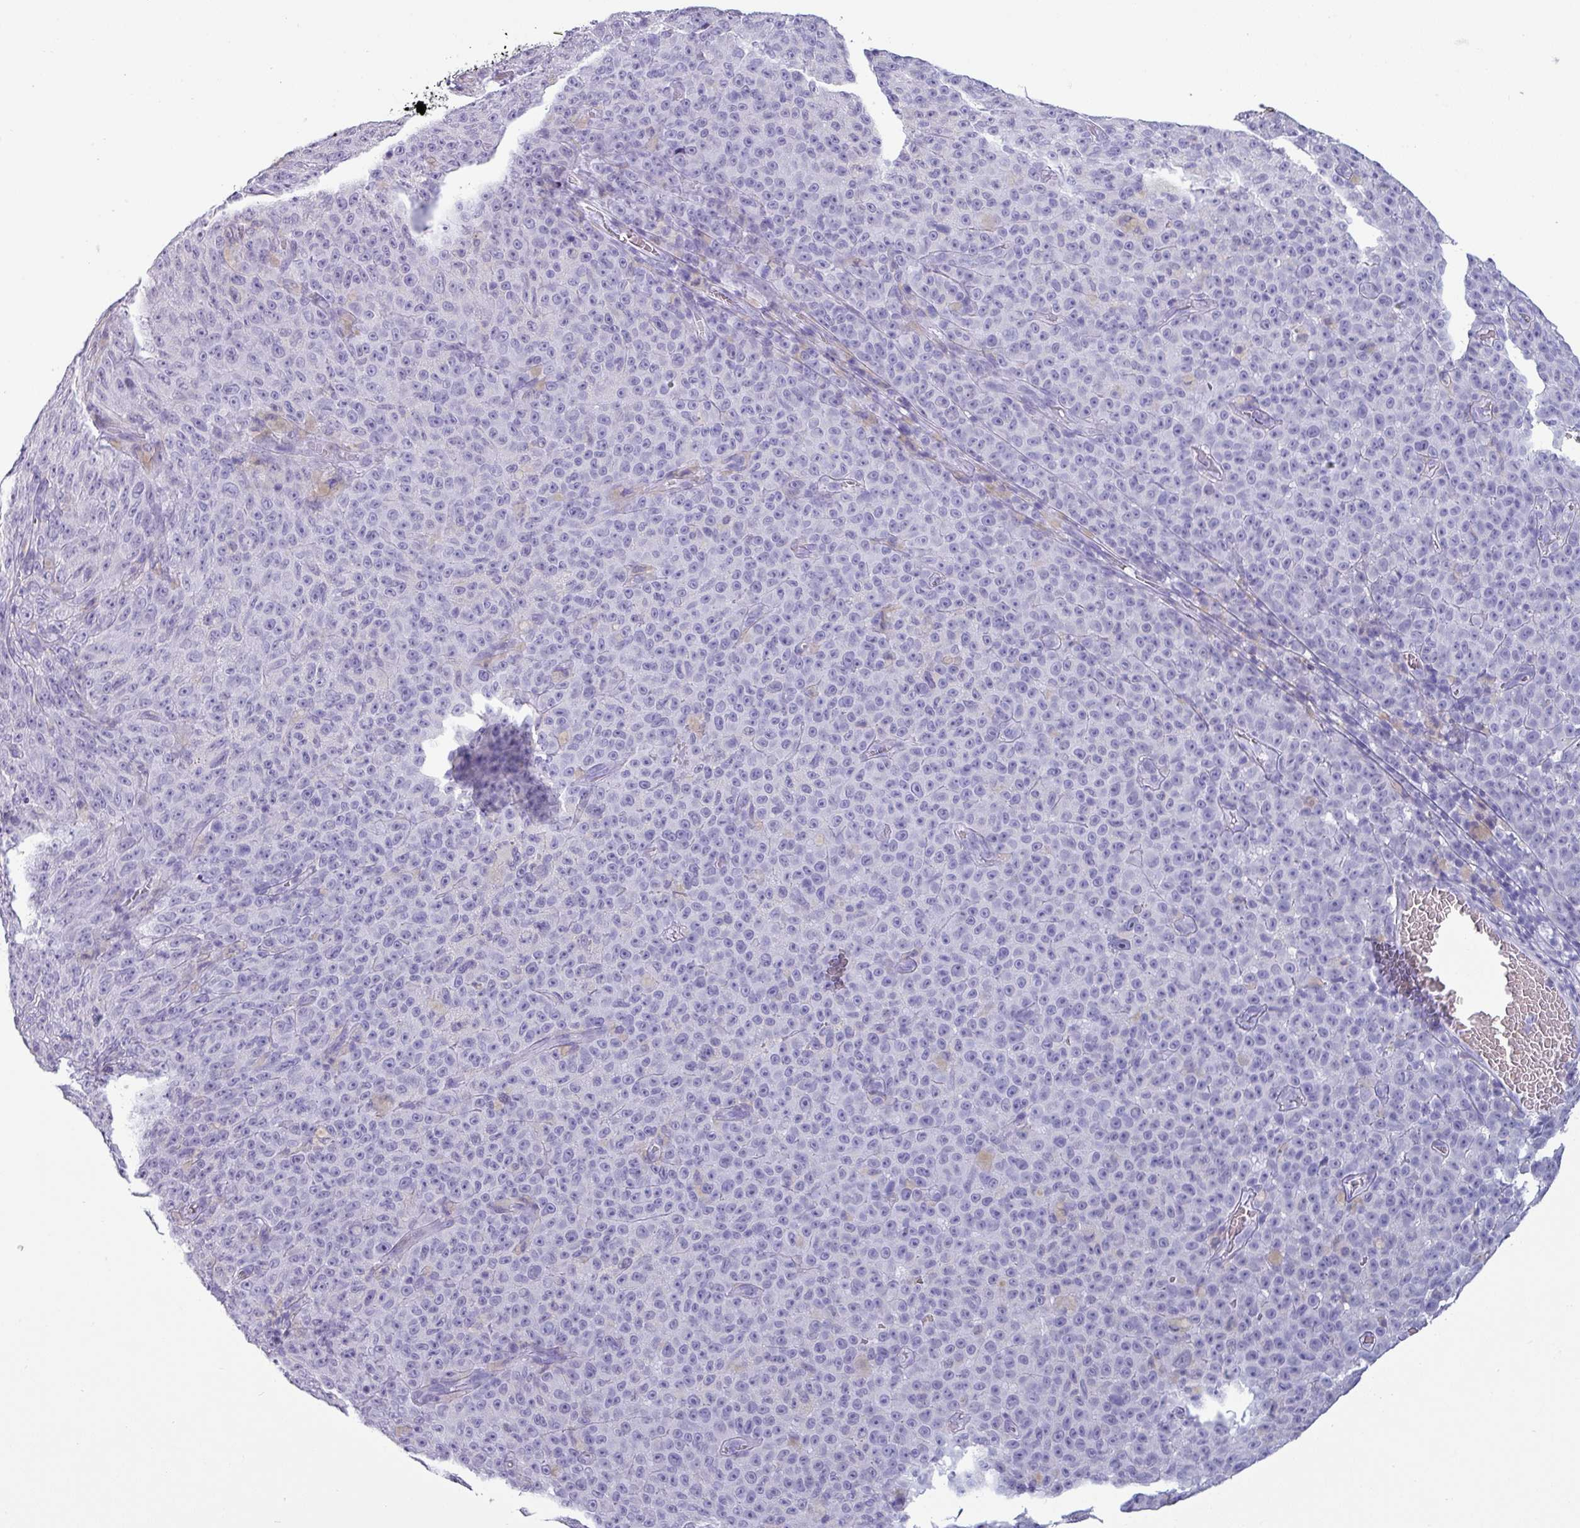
{"staining": {"intensity": "negative", "quantity": "none", "location": "none"}, "tissue": "melanoma", "cell_type": "Tumor cells", "image_type": "cancer", "snomed": [{"axis": "morphology", "description": "Malignant melanoma, NOS"}, {"axis": "topography", "description": "Skin"}], "caption": "Tumor cells are negative for brown protein staining in malignant melanoma. (IHC, brightfield microscopy, high magnification).", "gene": "CRYBB2", "patient": {"sex": "female", "age": 82}}